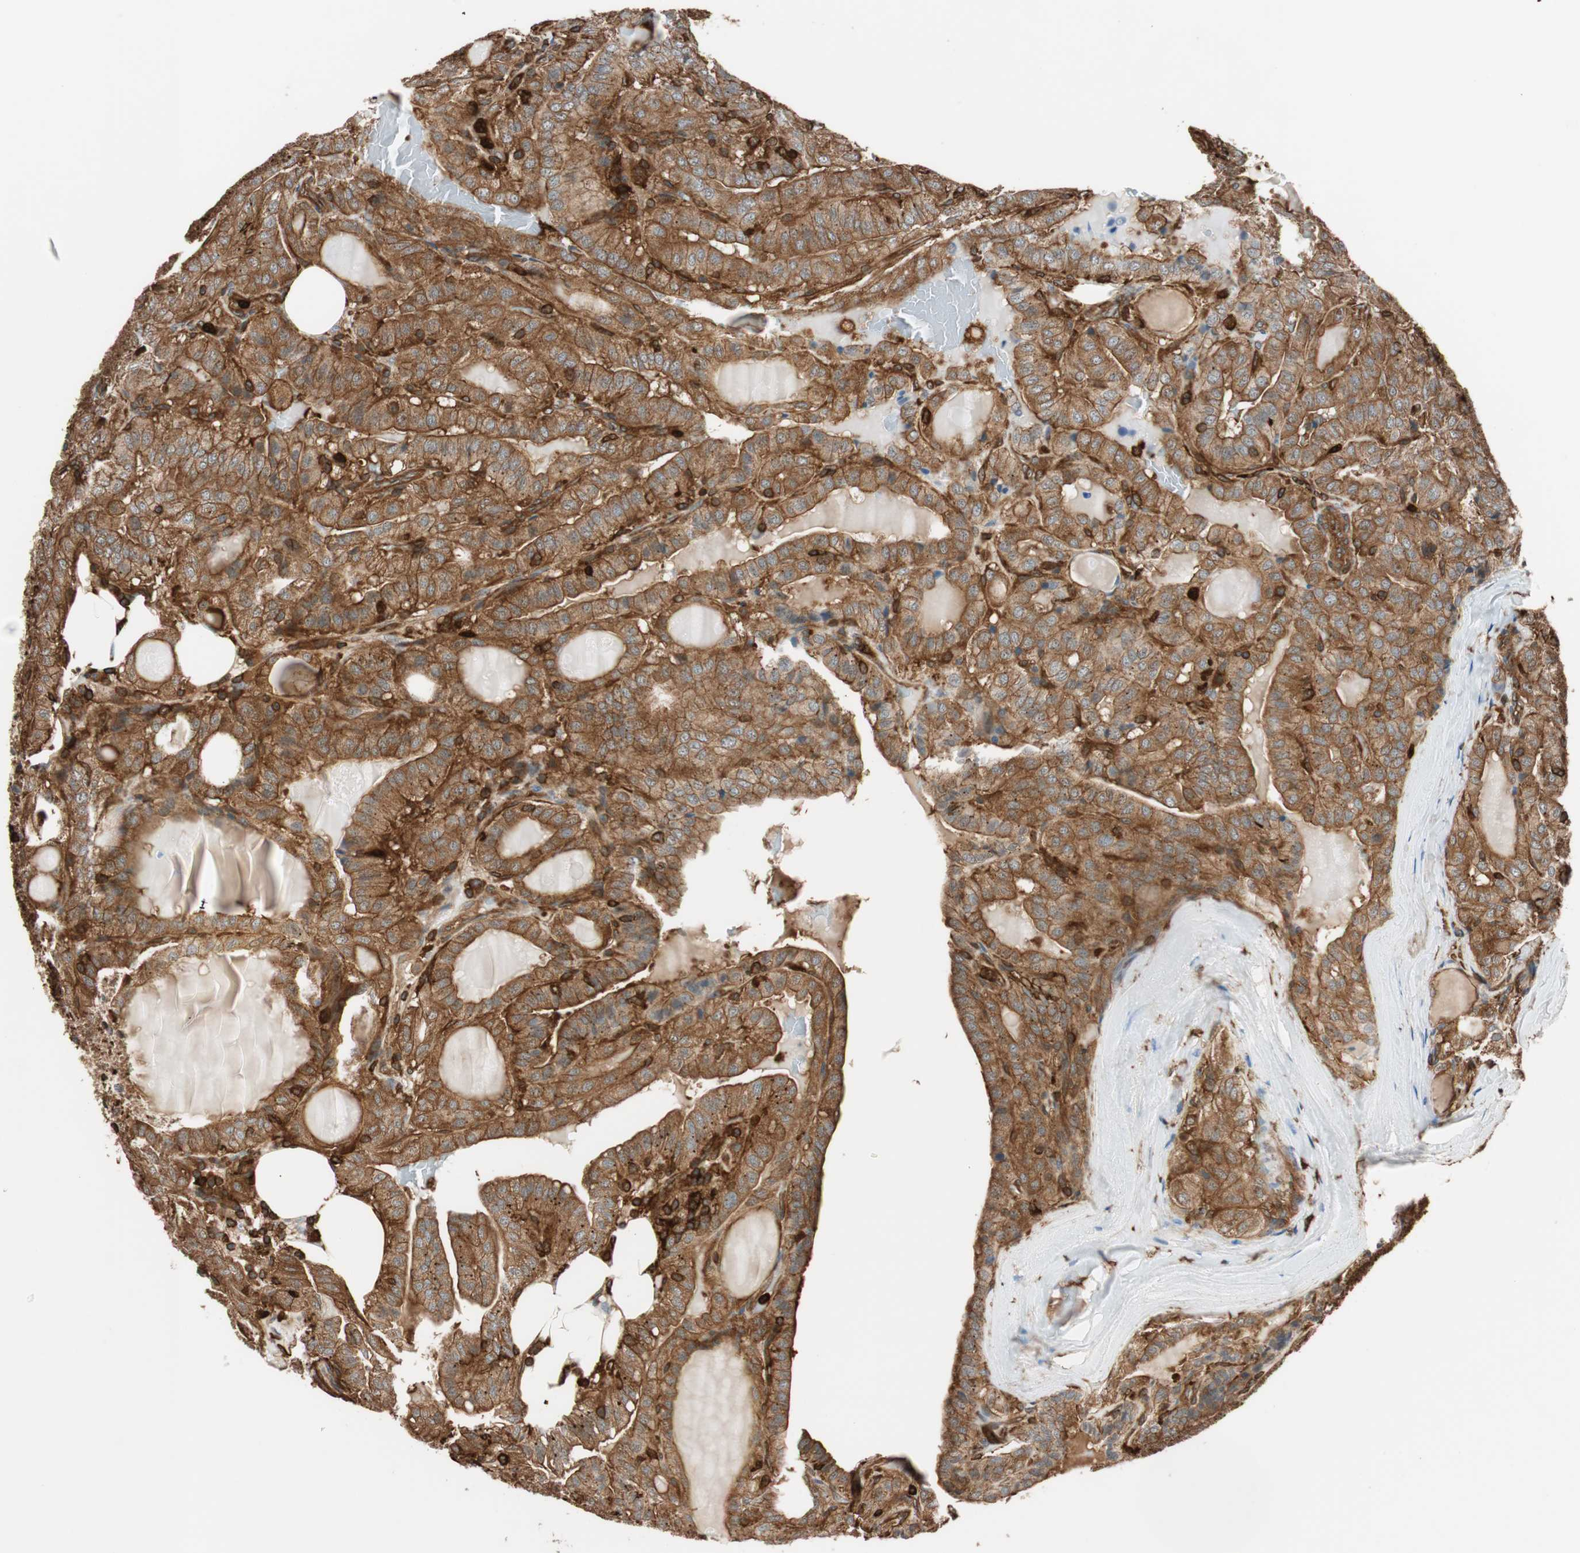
{"staining": {"intensity": "strong", "quantity": ">75%", "location": "cytoplasmic/membranous"}, "tissue": "thyroid cancer", "cell_type": "Tumor cells", "image_type": "cancer", "snomed": [{"axis": "morphology", "description": "Papillary adenocarcinoma, NOS"}, {"axis": "topography", "description": "Thyroid gland"}], "caption": "Tumor cells display high levels of strong cytoplasmic/membranous positivity in approximately >75% of cells in human thyroid cancer.", "gene": "VASP", "patient": {"sex": "male", "age": 77}}